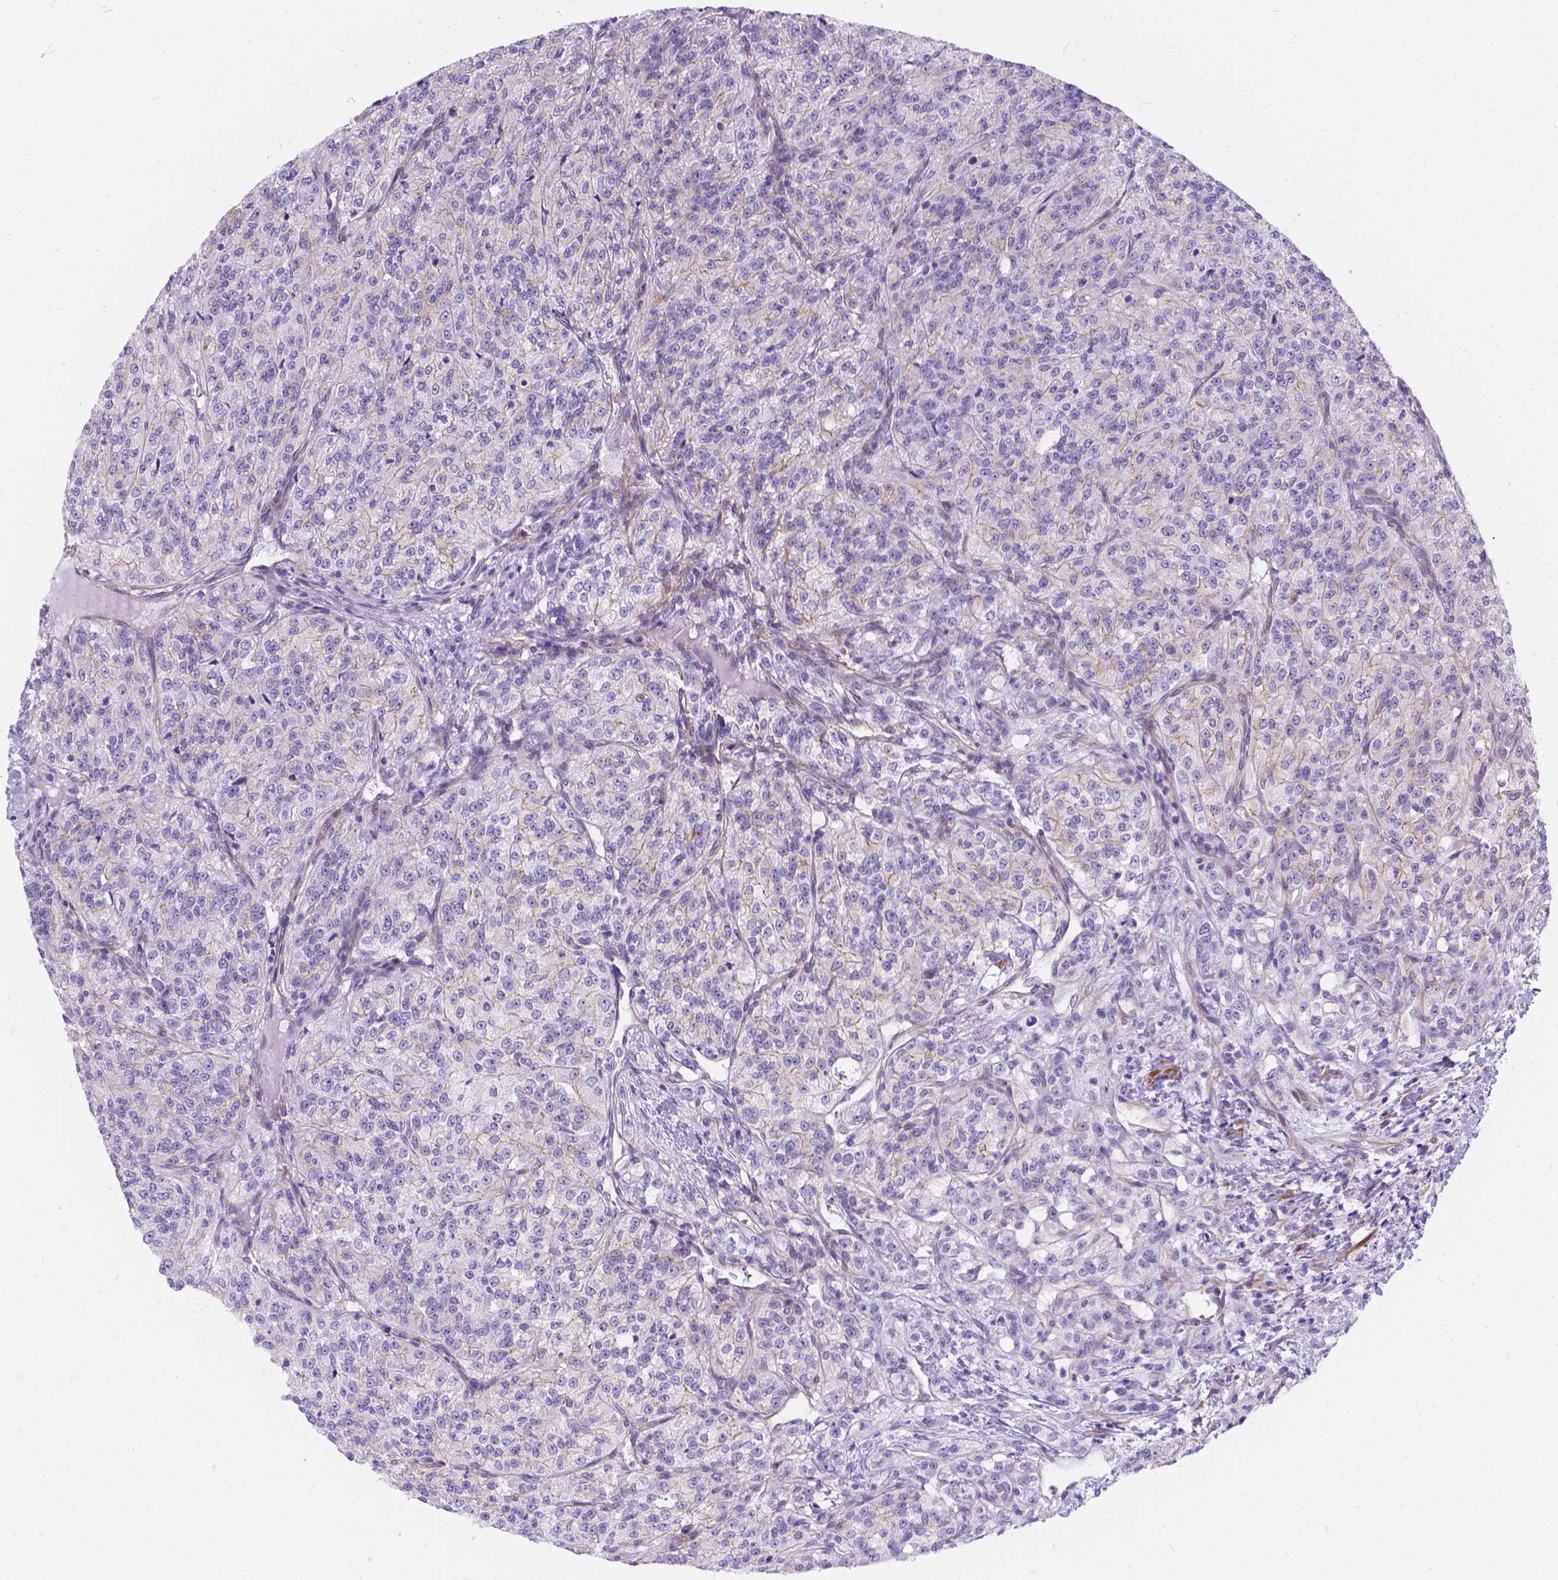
{"staining": {"intensity": "weak", "quantity": "<25%", "location": "cytoplasmic/membranous"}, "tissue": "renal cancer", "cell_type": "Tumor cells", "image_type": "cancer", "snomed": [{"axis": "morphology", "description": "Adenocarcinoma, NOS"}, {"axis": "topography", "description": "Kidney"}], "caption": "Adenocarcinoma (renal) was stained to show a protein in brown. There is no significant positivity in tumor cells.", "gene": "PALS1", "patient": {"sex": "female", "age": 63}}